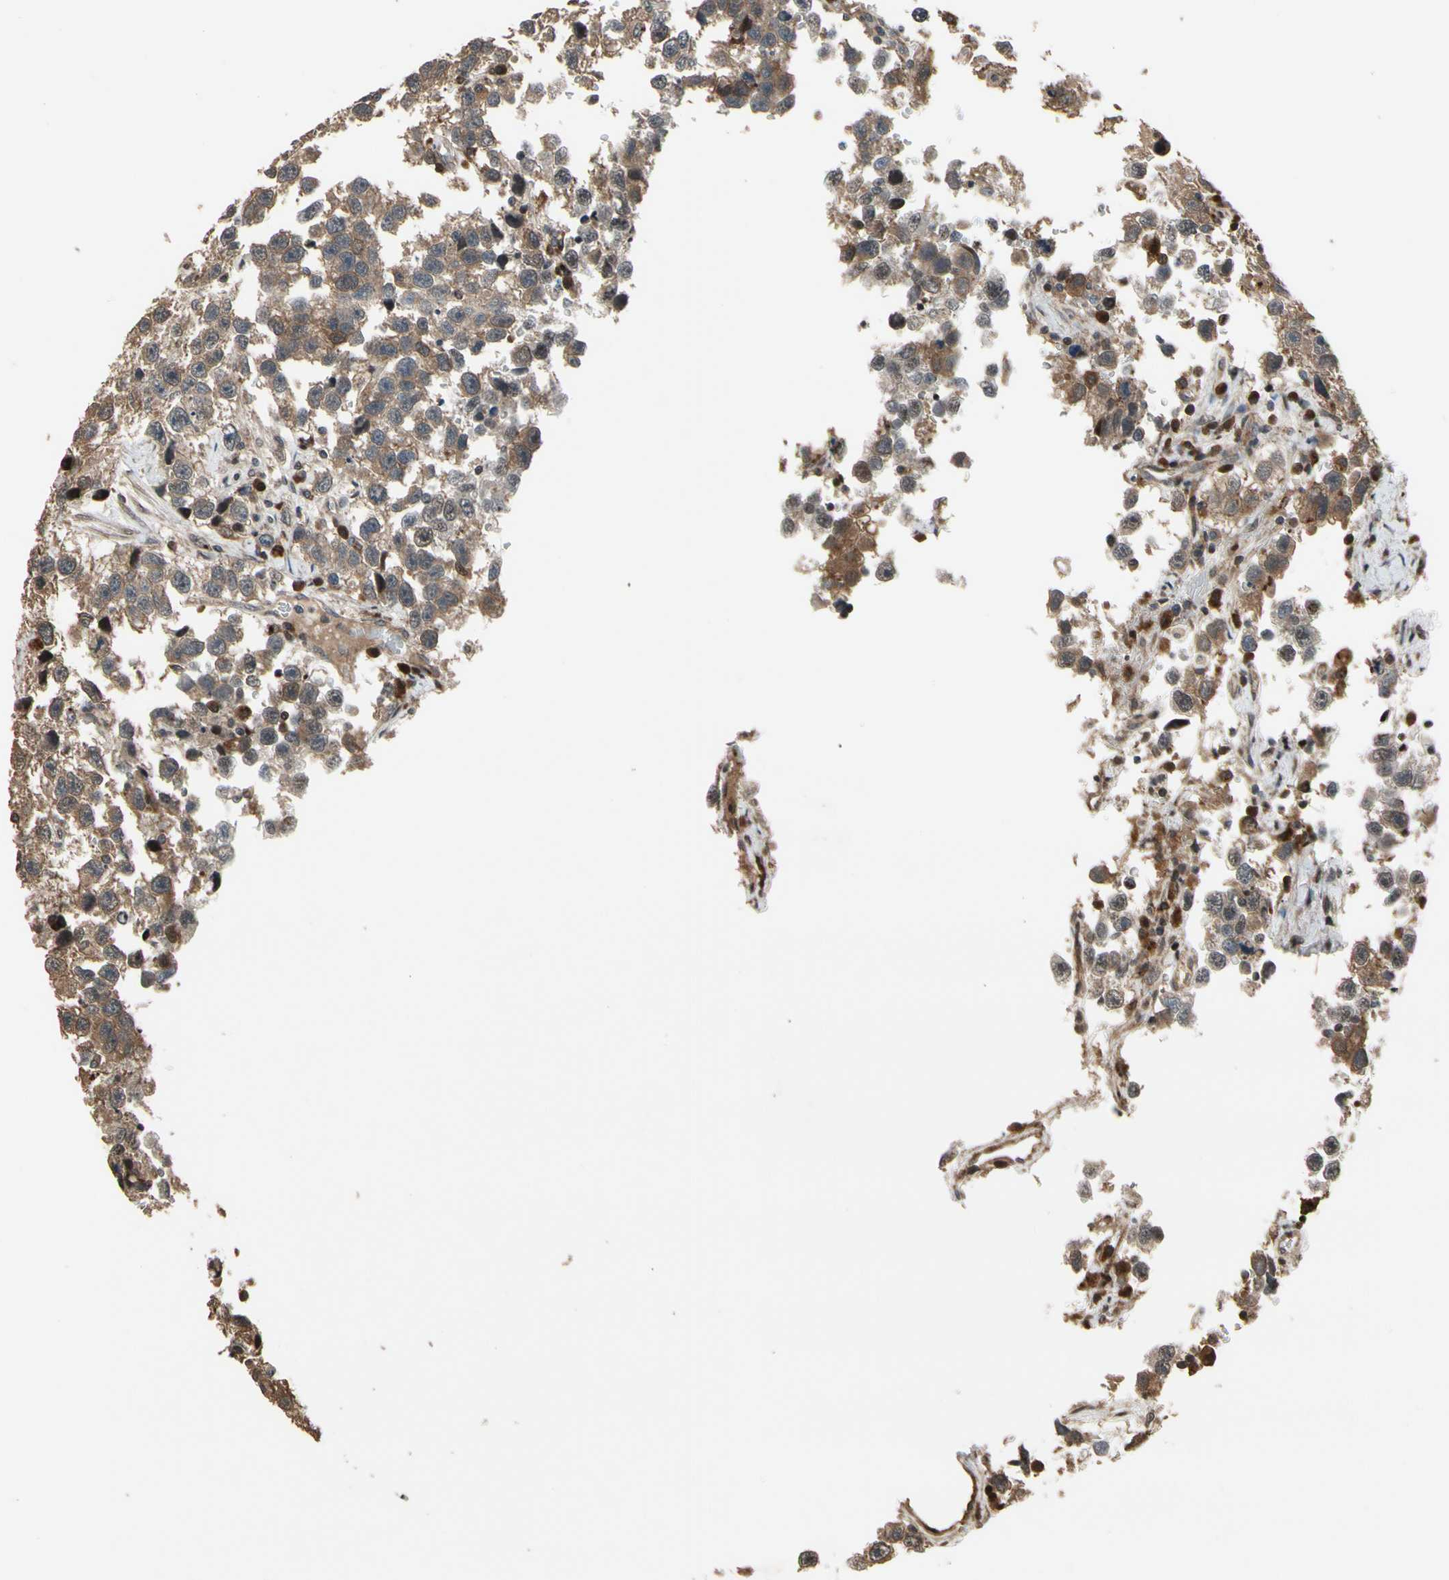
{"staining": {"intensity": "weak", "quantity": "25%-75%", "location": "cytoplasmic/membranous"}, "tissue": "testis cancer", "cell_type": "Tumor cells", "image_type": "cancer", "snomed": [{"axis": "morphology", "description": "Seminoma, NOS"}, {"axis": "topography", "description": "Testis"}], "caption": "Protein expression analysis of seminoma (testis) shows weak cytoplasmic/membranous staining in approximately 25%-75% of tumor cells. (DAB IHC with brightfield microscopy, high magnification).", "gene": "CSF1R", "patient": {"sex": "male", "age": 33}}